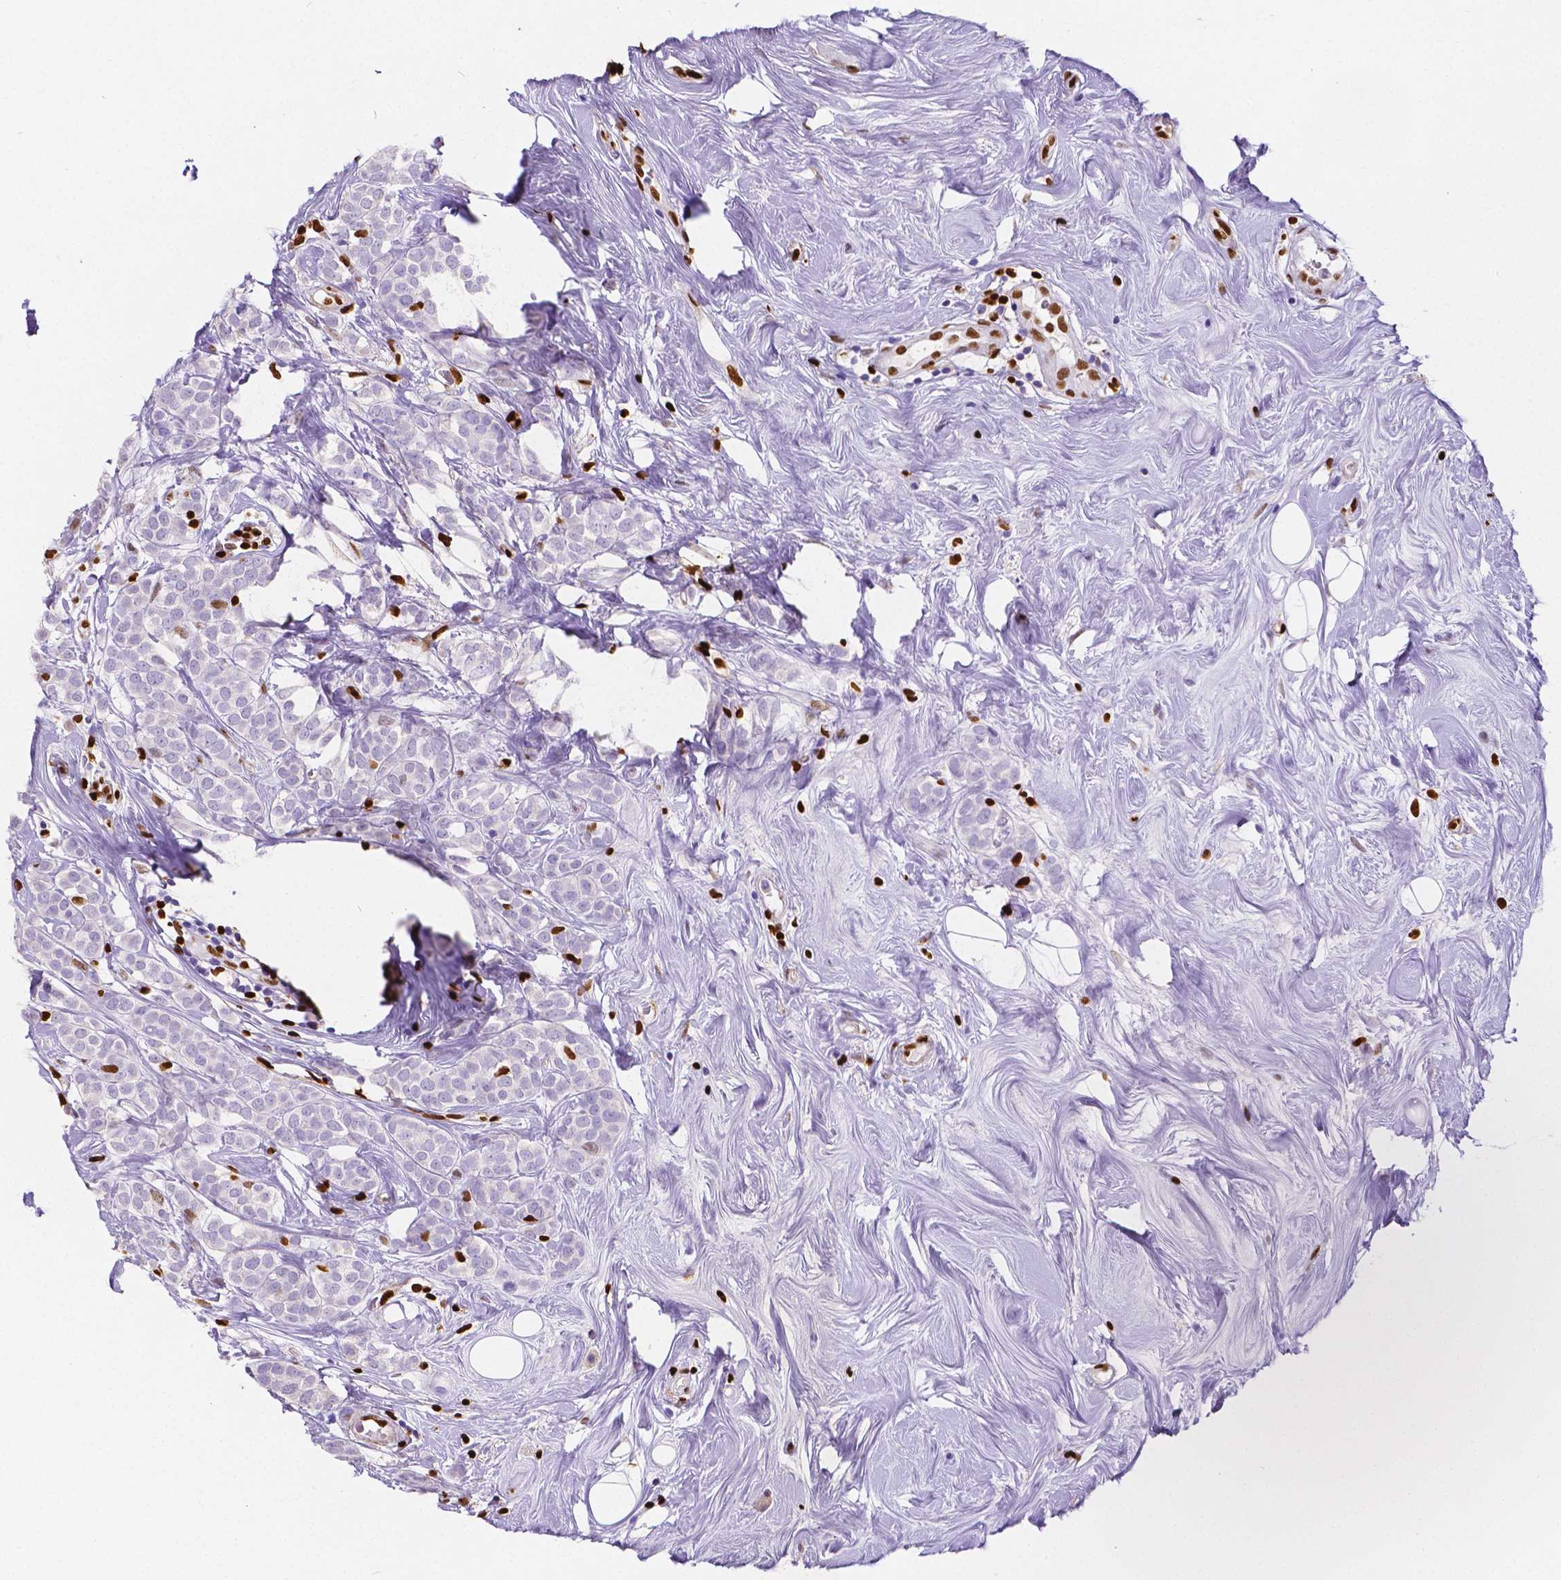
{"staining": {"intensity": "negative", "quantity": "none", "location": "none"}, "tissue": "breast cancer", "cell_type": "Tumor cells", "image_type": "cancer", "snomed": [{"axis": "morphology", "description": "Lobular carcinoma"}, {"axis": "topography", "description": "Breast"}], "caption": "Immunohistochemical staining of breast cancer displays no significant staining in tumor cells.", "gene": "MEF2C", "patient": {"sex": "female", "age": 49}}